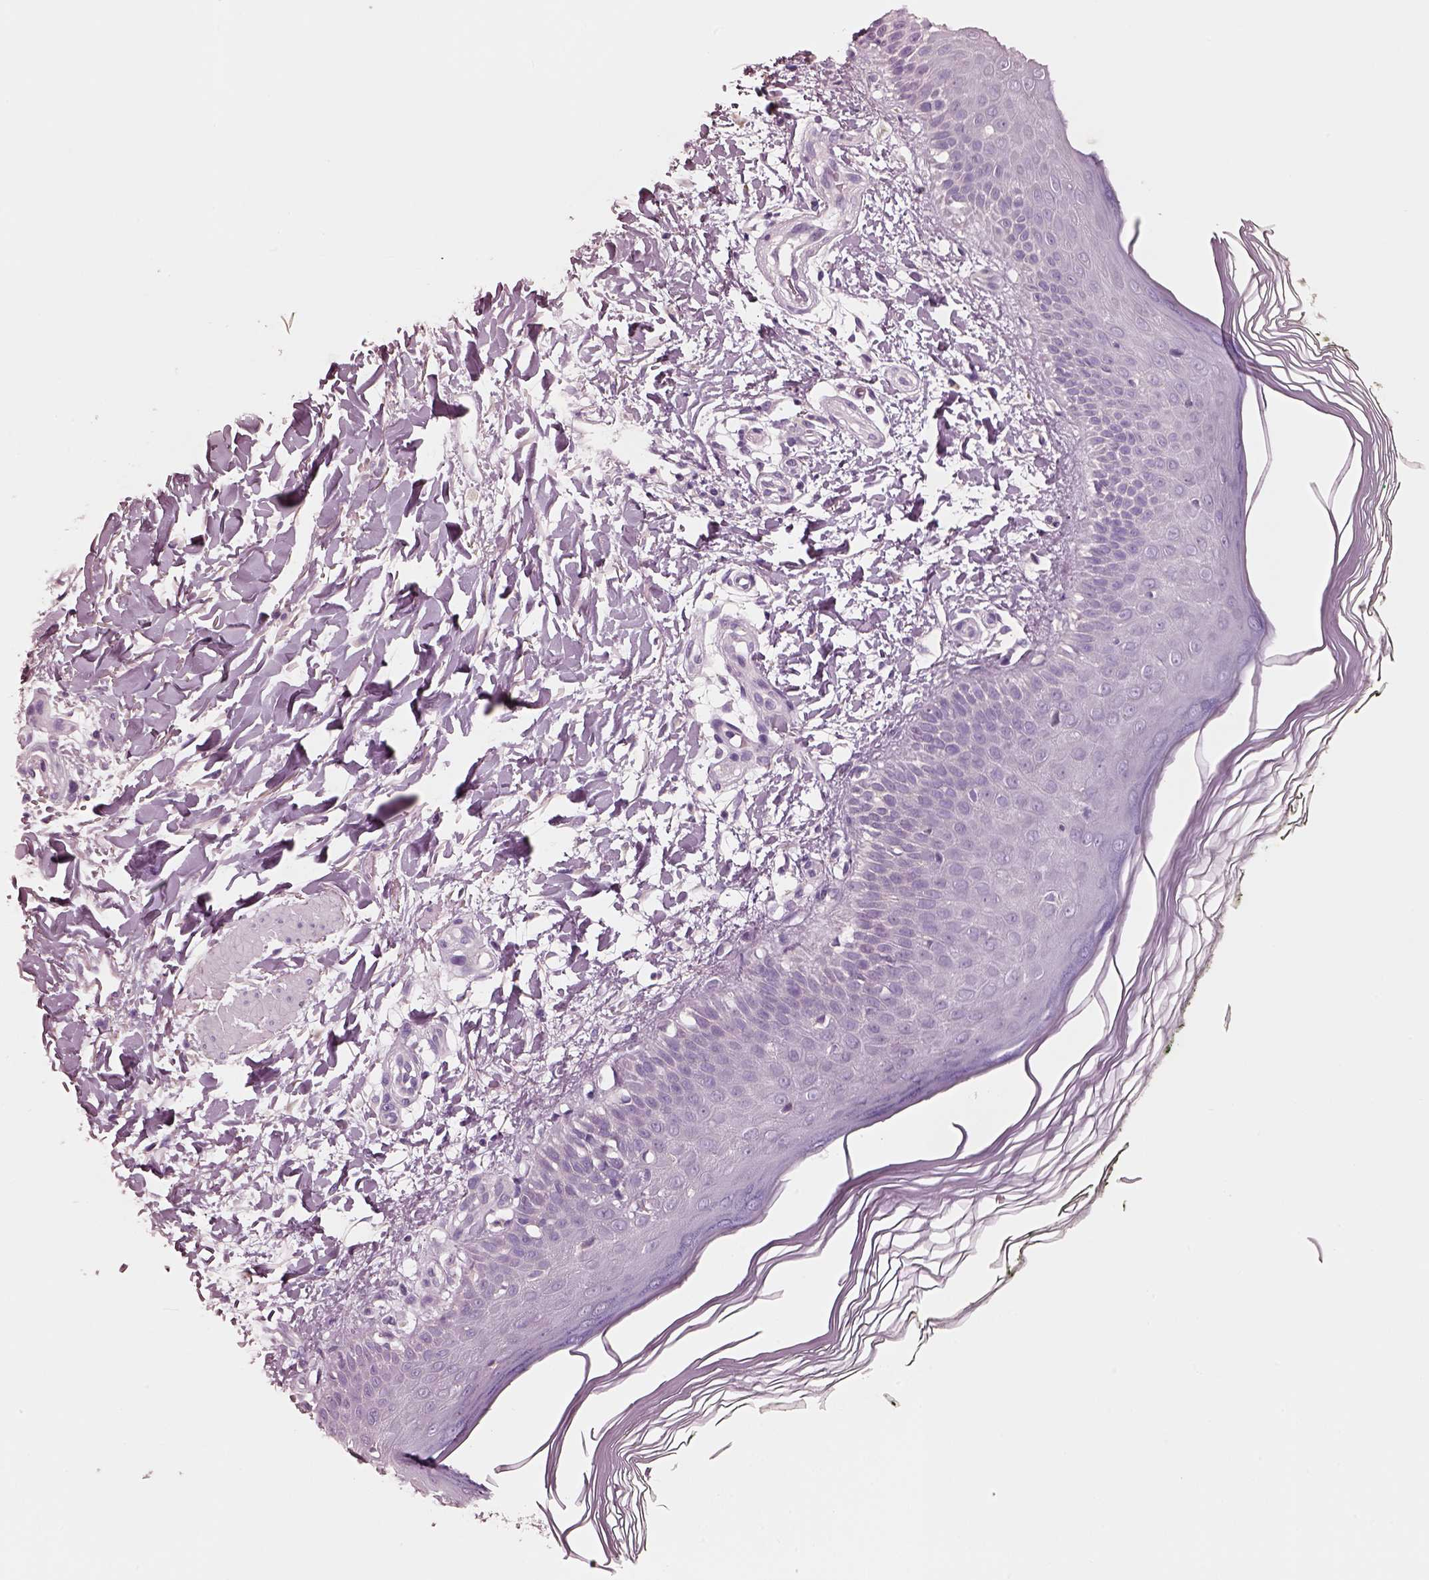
{"staining": {"intensity": "negative", "quantity": "none", "location": "none"}, "tissue": "skin", "cell_type": "Fibroblasts", "image_type": "normal", "snomed": [{"axis": "morphology", "description": "Normal tissue, NOS"}, {"axis": "topography", "description": "Skin"}], "caption": "DAB (3,3'-diaminobenzidine) immunohistochemical staining of unremarkable human skin shows no significant positivity in fibroblasts. (DAB immunohistochemistry visualized using brightfield microscopy, high magnification).", "gene": "PNOC", "patient": {"sex": "female", "age": 62}}